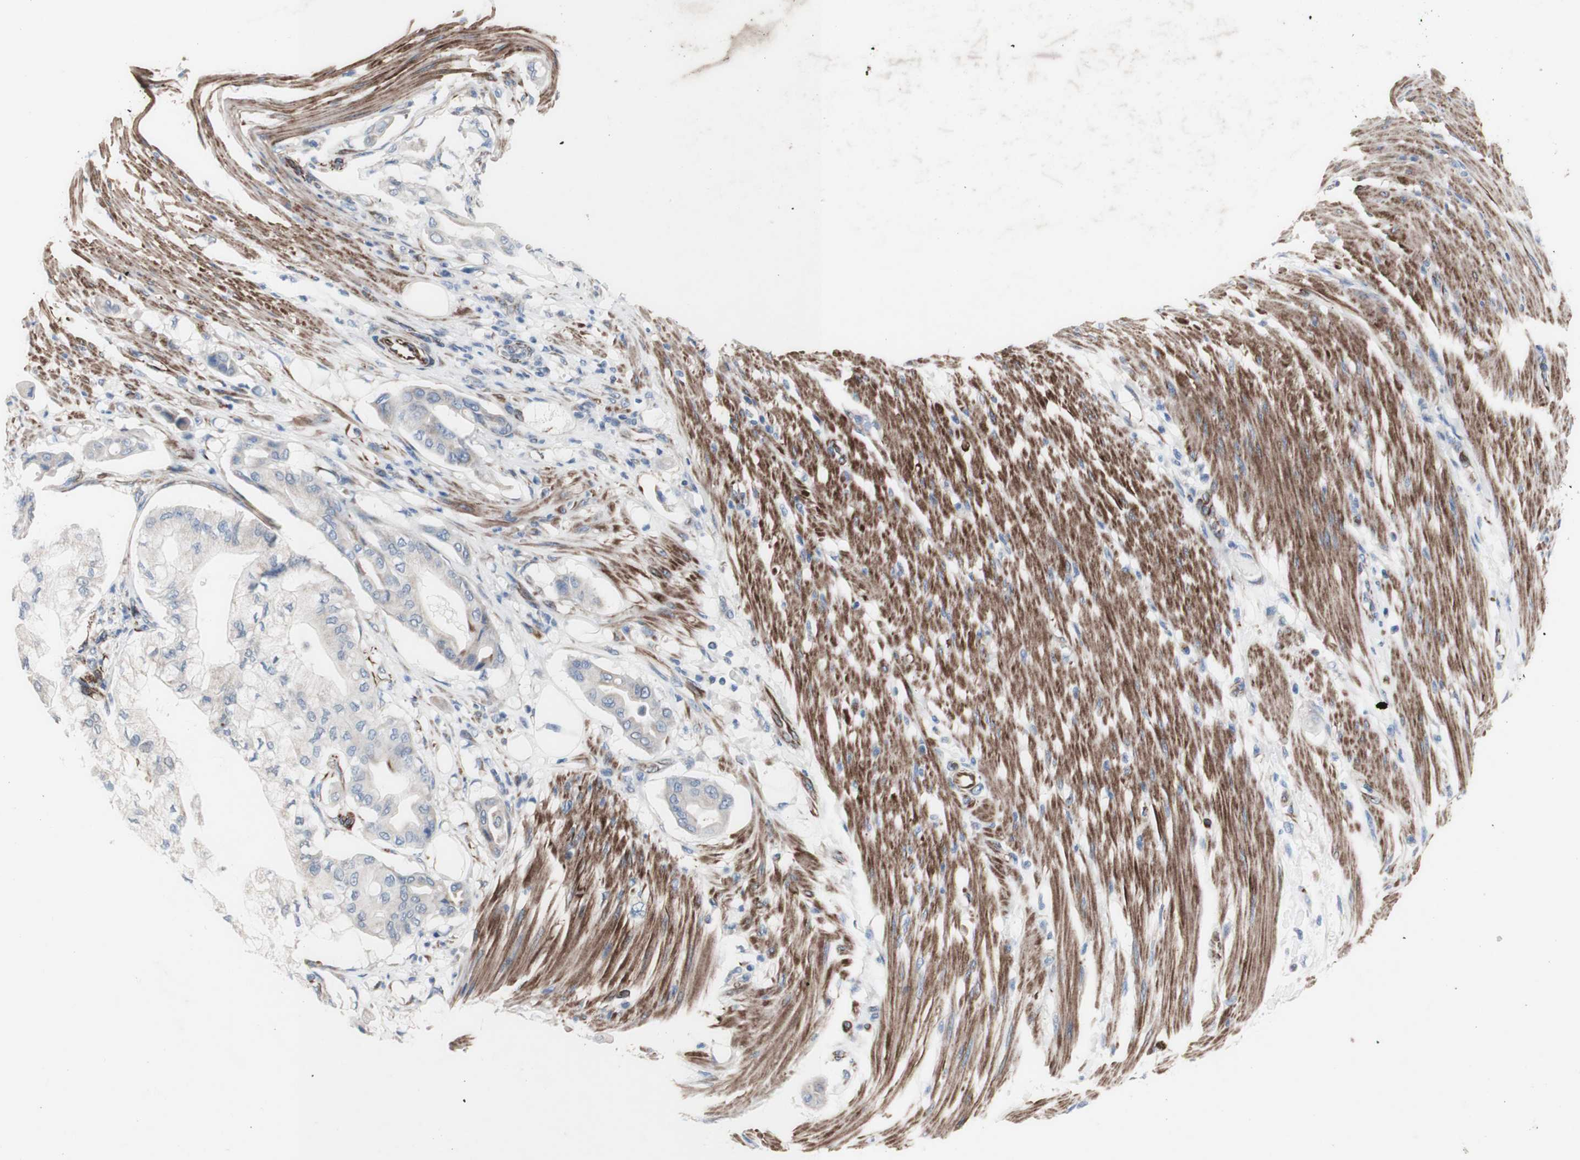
{"staining": {"intensity": "weak", "quantity": "25%-75%", "location": "cytoplasmic/membranous"}, "tissue": "pancreatic cancer", "cell_type": "Tumor cells", "image_type": "cancer", "snomed": [{"axis": "morphology", "description": "Adenocarcinoma, NOS"}, {"axis": "morphology", "description": "Adenocarcinoma, metastatic, NOS"}, {"axis": "topography", "description": "Lymph node"}, {"axis": "topography", "description": "Pancreas"}, {"axis": "topography", "description": "Duodenum"}], "caption": "Weak cytoplasmic/membranous positivity is present in about 25%-75% of tumor cells in adenocarcinoma (pancreatic).", "gene": "AGPAT5", "patient": {"sex": "female", "age": 64}}